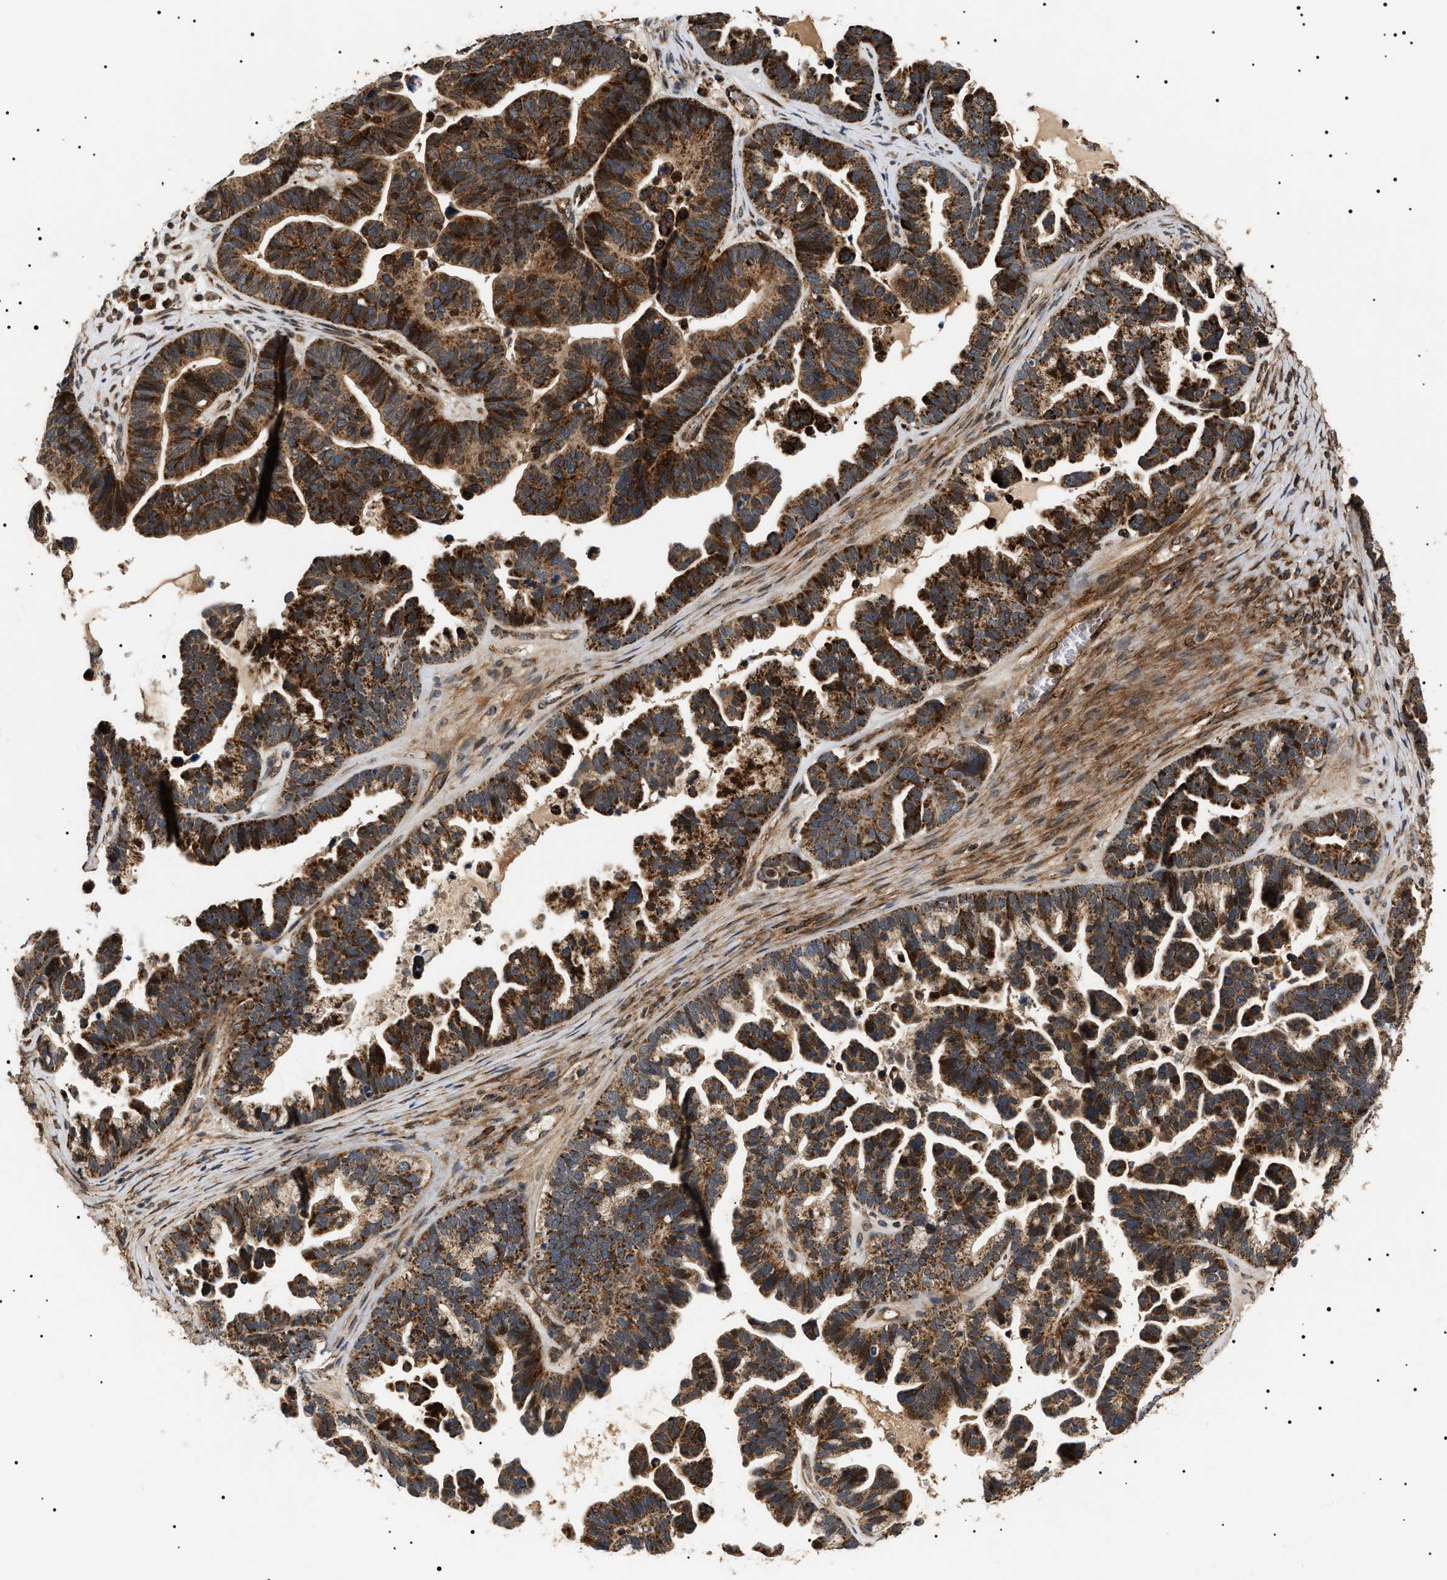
{"staining": {"intensity": "strong", "quantity": ">75%", "location": "cytoplasmic/membranous,nuclear"}, "tissue": "ovarian cancer", "cell_type": "Tumor cells", "image_type": "cancer", "snomed": [{"axis": "morphology", "description": "Cystadenocarcinoma, serous, NOS"}, {"axis": "topography", "description": "Ovary"}], "caption": "There is high levels of strong cytoplasmic/membranous and nuclear staining in tumor cells of serous cystadenocarcinoma (ovarian), as demonstrated by immunohistochemical staining (brown color).", "gene": "ZBTB26", "patient": {"sex": "female", "age": 56}}